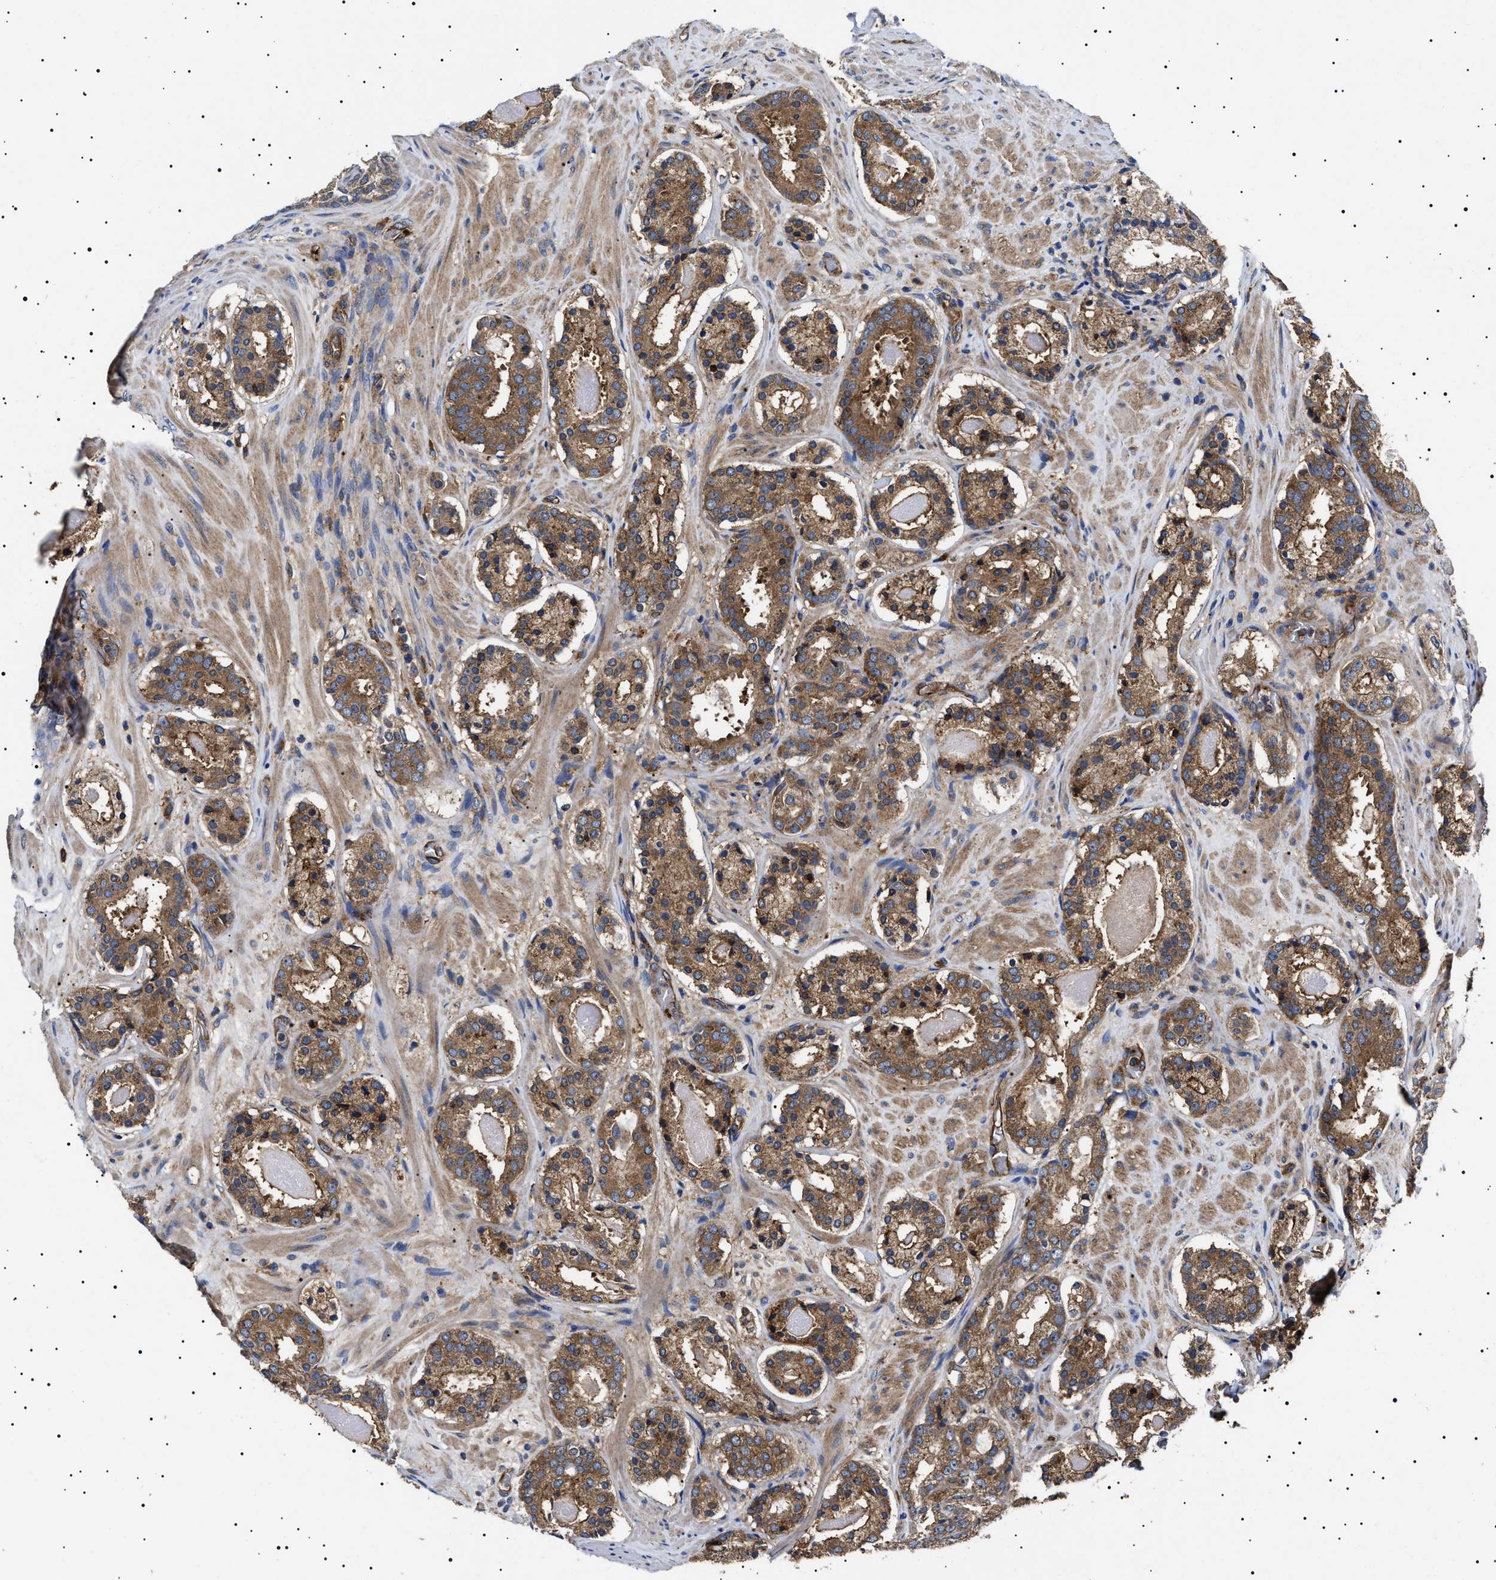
{"staining": {"intensity": "moderate", "quantity": ">75%", "location": "cytoplasmic/membranous"}, "tissue": "prostate cancer", "cell_type": "Tumor cells", "image_type": "cancer", "snomed": [{"axis": "morphology", "description": "Adenocarcinoma, Low grade"}, {"axis": "topography", "description": "Prostate"}], "caption": "The photomicrograph exhibits immunohistochemical staining of prostate cancer (adenocarcinoma (low-grade)). There is moderate cytoplasmic/membranous positivity is appreciated in about >75% of tumor cells. The staining was performed using DAB to visualize the protein expression in brown, while the nuclei were stained in blue with hematoxylin (Magnification: 20x).", "gene": "TPP2", "patient": {"sex": "male", "age": 69}}